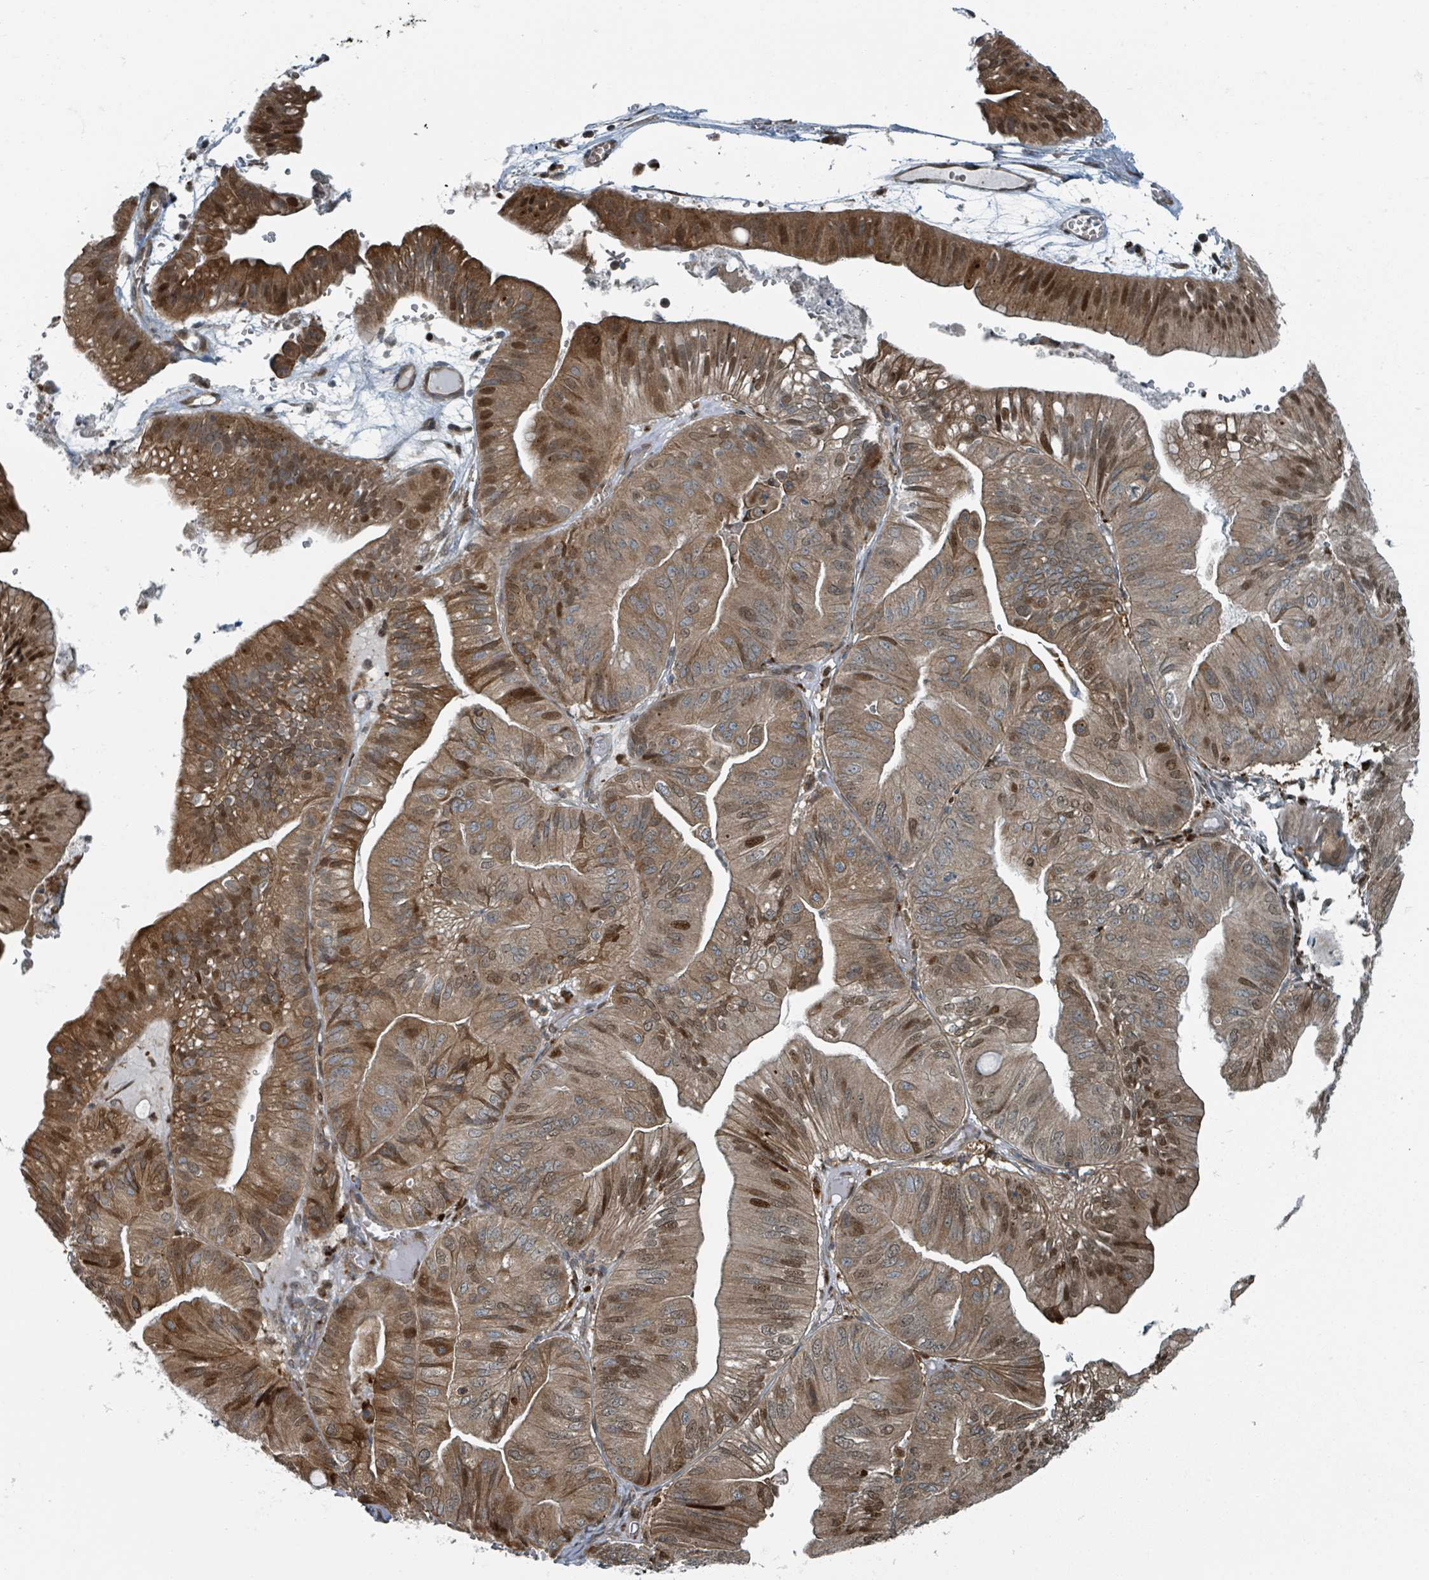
{"staining": {"intensity": "strong", "quantity": "25%-75%", "location": "cytoplasmic/membranous,nuclear"}, "tissue": "ovarian cancer", "cell_type": "Tumor cells", "image_type": "cancer", "snomed": [{"axis": "morphology", "description": "Cystadenocarcinoma, mucinous, NOS"}, {"axis": "topography", "description": "Ovary"}], "caption": "Ovarian cancer was stained to show a protein in brown. There is high levels of strong cytoplasmic/membranous and nuclear expression in approximately 25%-75% of tumor cells. The protein is shown in brown color, while the nuclei are stained blue.", "gene": "RHPN2", "patient": {"sex": "female", "age": 61}}